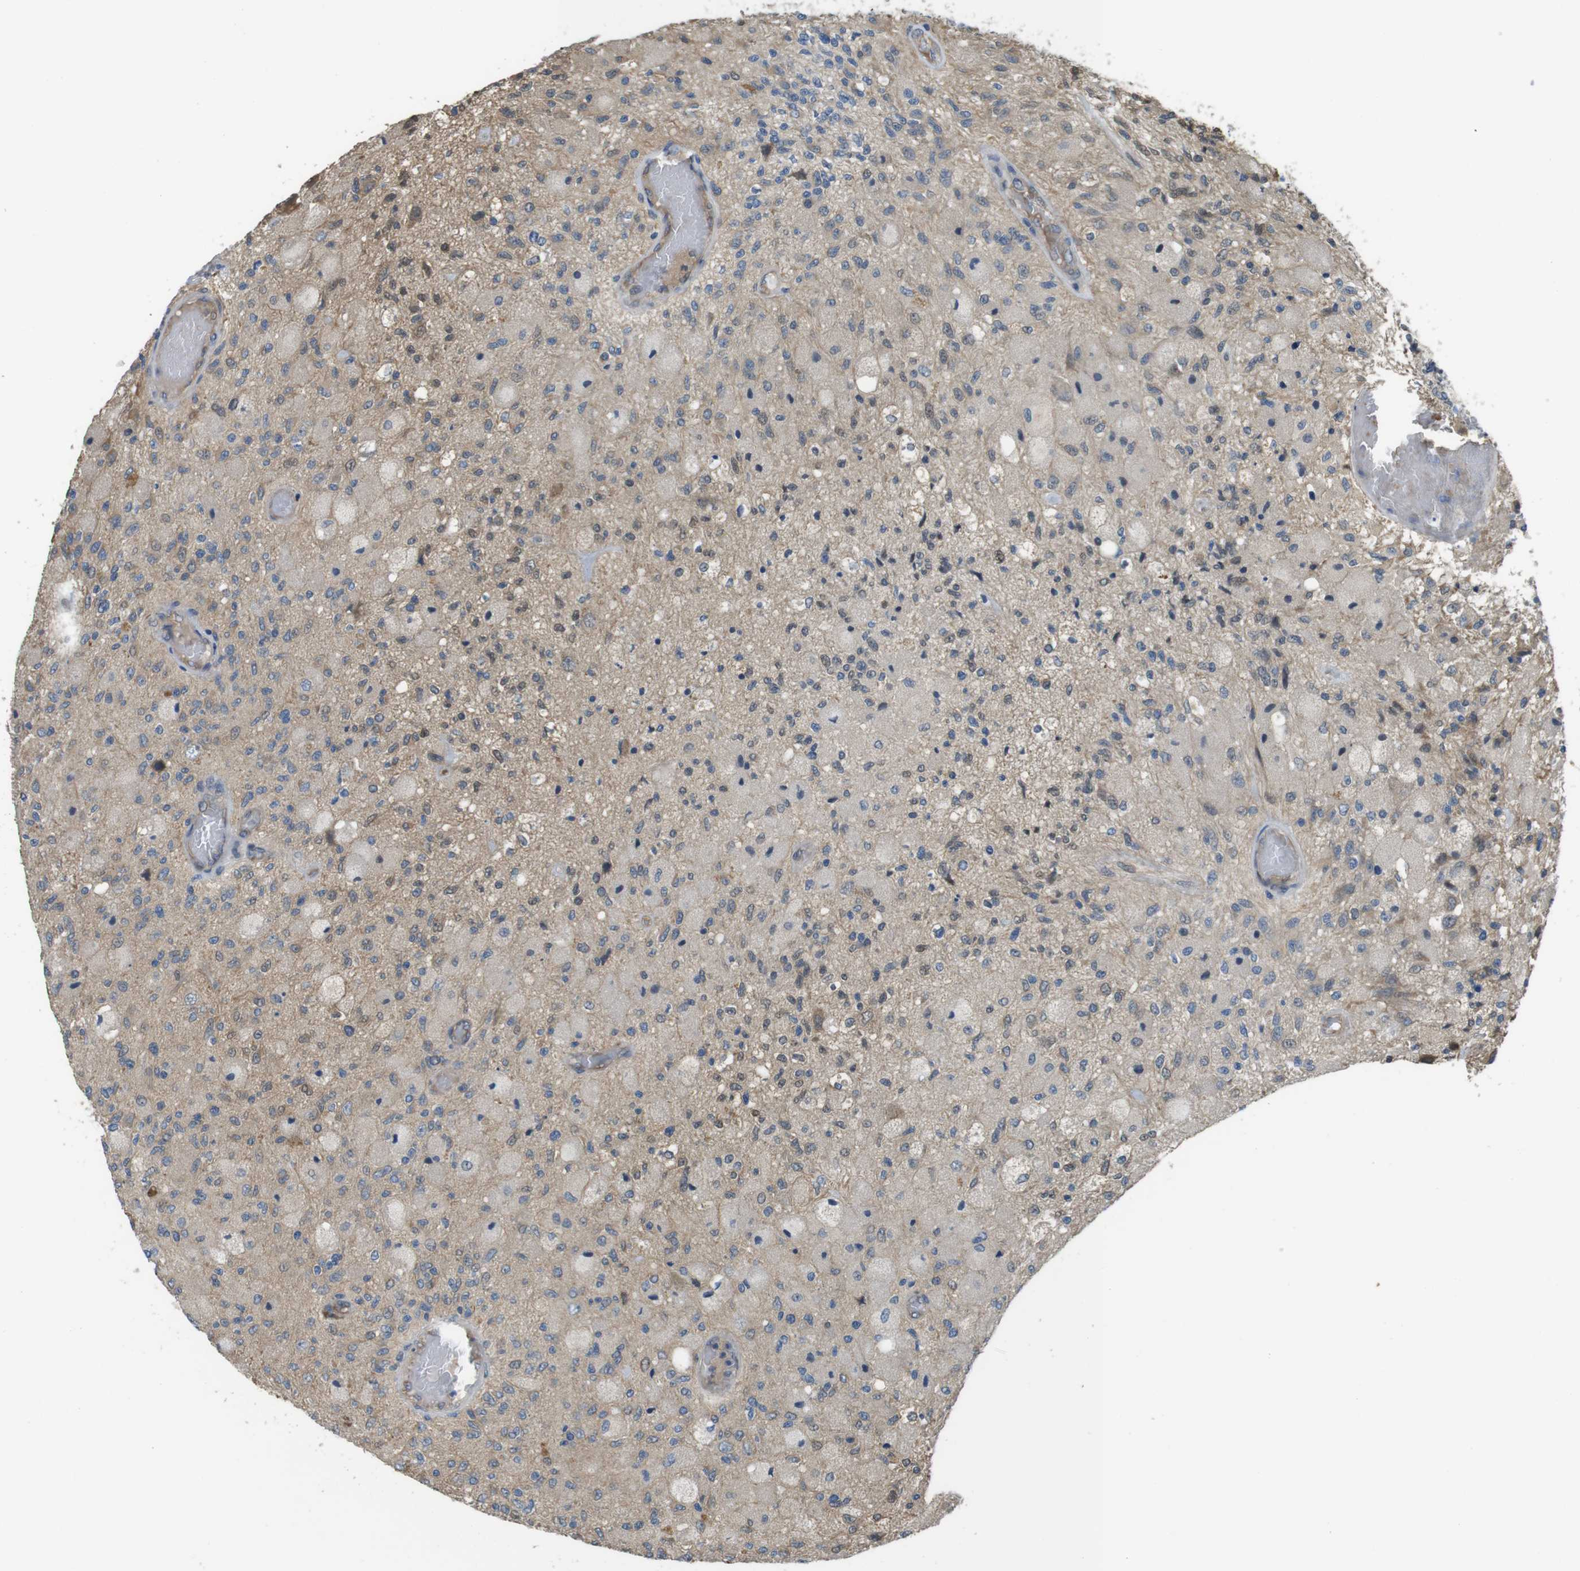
{"staining": {"intensity": "negative", "quantity": "none", "location": "none"}, "tissue": "glioma", "cell_type": "Tumor cells", "image_type": "cancer", "snomed": [{"axis": "morphology", "description": "Normal tissue, NOS"}, {"axis": "morphology", "description": "Glioma, malignant, High grade"}, {"axis": "topography", "description": "Cerebral cortex"}], "caption": "Tumor cells are negative for protein expression in human glioma.", "gene": "ABHD15", "patient": {"sex": "male", "age": 77}}